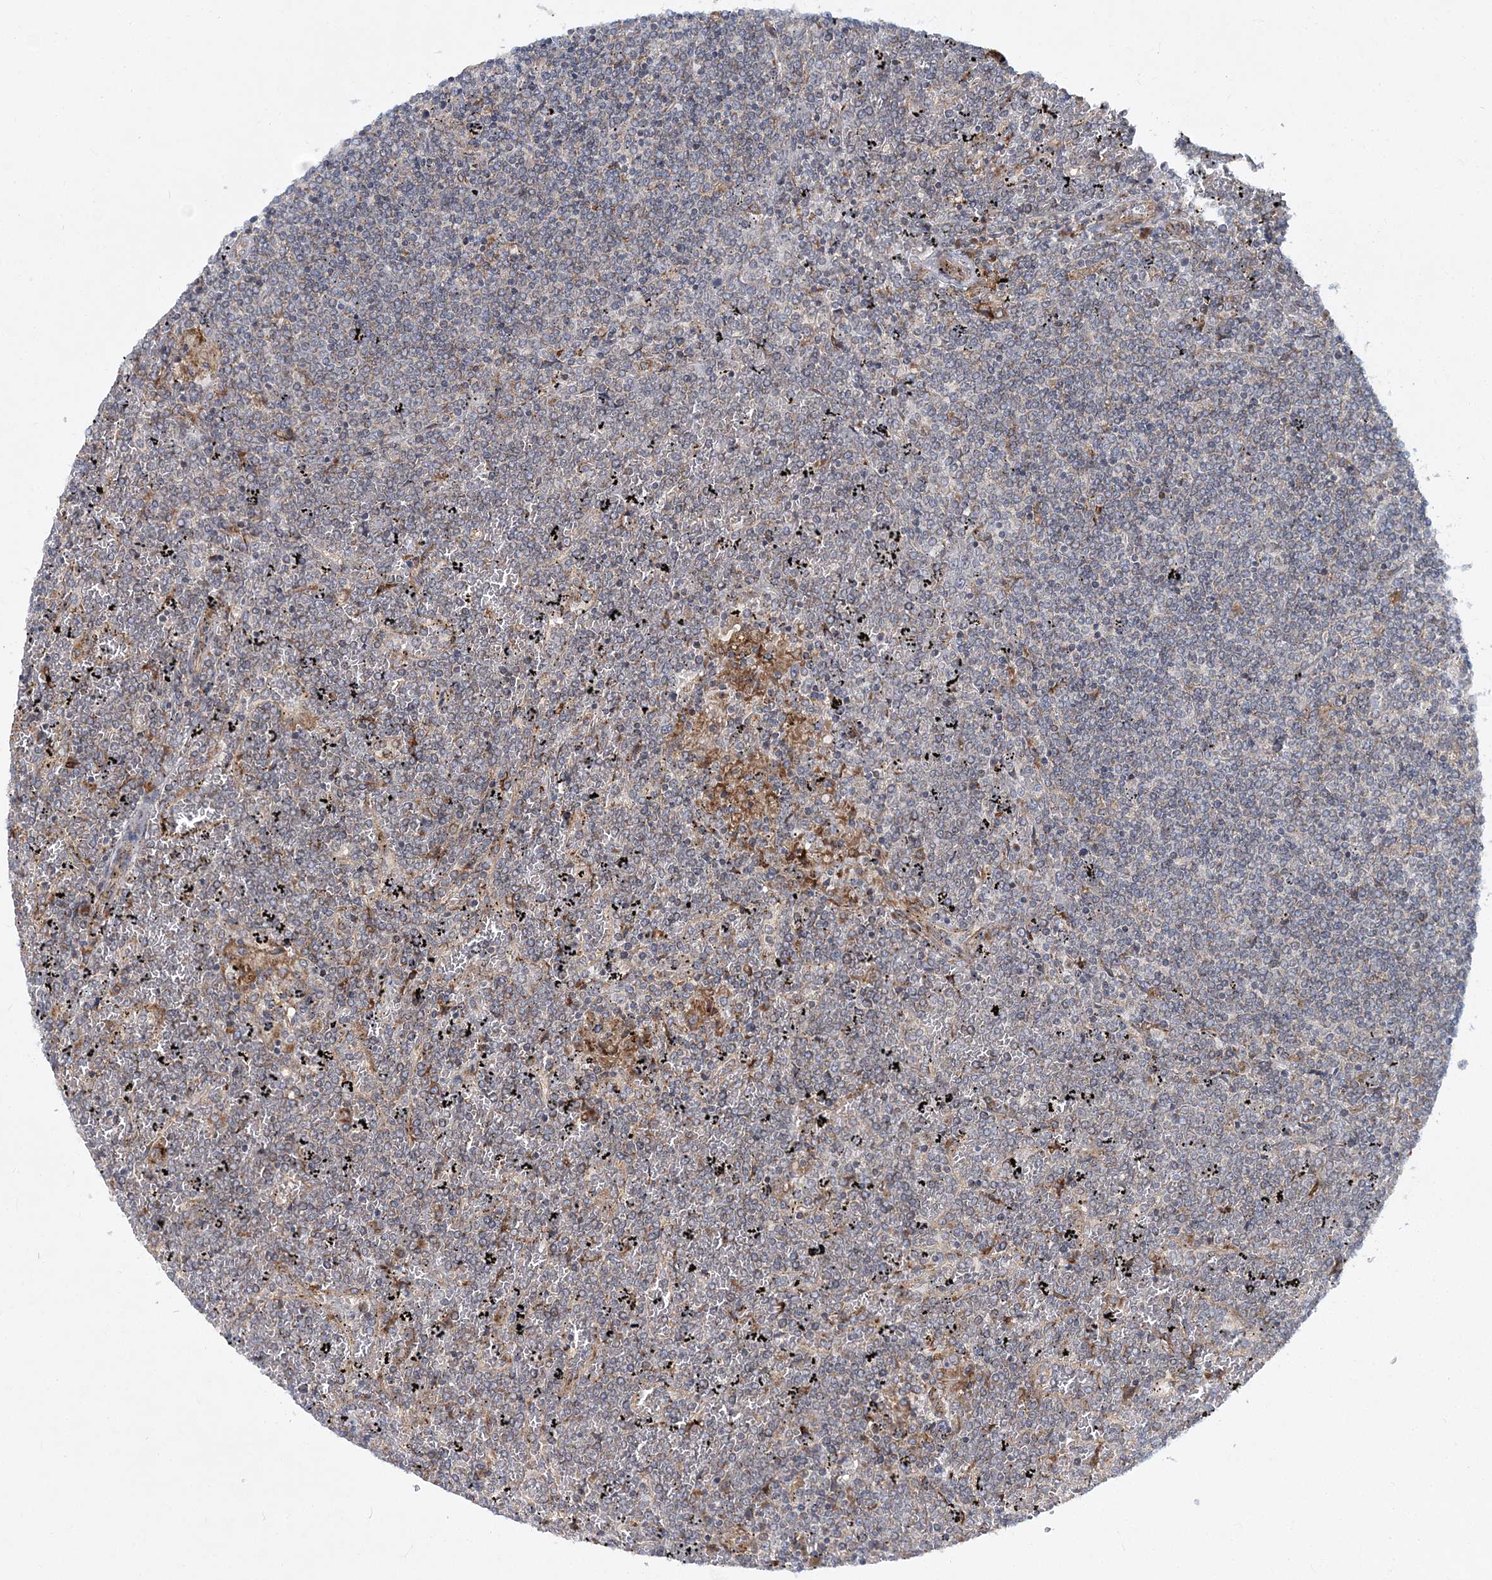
{"staining": {"intensity": "negative", "quantity": "none", "location": "none"}, "tissue": "lymphoma", "cell_type": "Tumor cells", "image_type": "cancer", "snomed": [{"axis": "morphology", "description": "Malignant lymphoma, non-Hodgkin's type, Low grade"}, {"axis": "topography", "description": "Spleen"}], "caption": "This is a micrograph of immunohistochemistry staining of malignant lymphoma, non-Hodgkin's type (low-grade), which shows no expression in tumor cells.", "gene": "NBAS", "patient": {"sex": "female", "age": 19}}